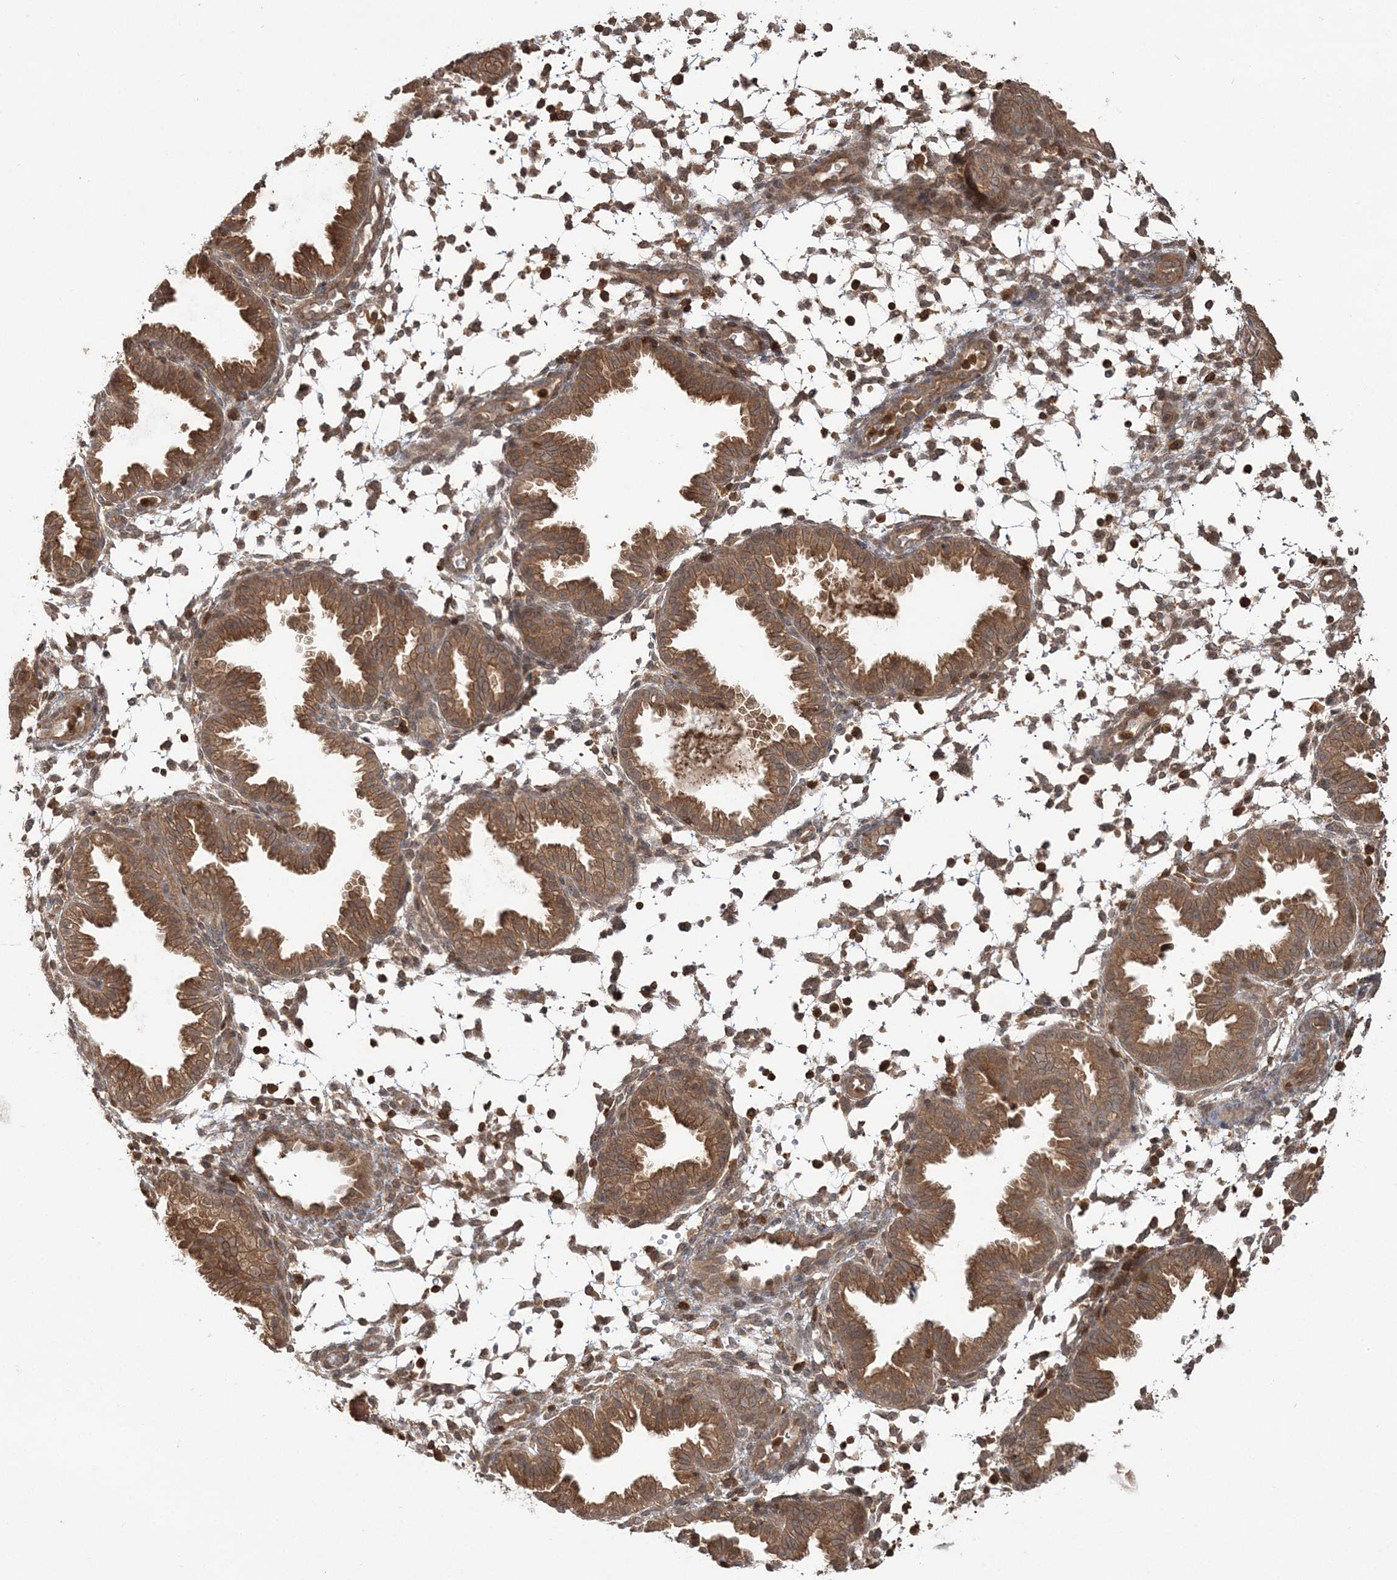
{"staining": {"intensity": "moderate", "quantity": "<25%", "location": "cytoplasmic/membranous"}, "tissue": "endometrium", "cell_type": "Cells in endometrial stroma", "image_type": "normal", "snomed": [{"axis": "morphology", "description": "Normal tissue, NOS"}, {"axis": "topography", "description": "Endometrium"}], "caption": "Immunohistochemical staining of unremarkable endometrium displays <25% levels of moderate cytoplasmic/membranous protein expression in approximately <25% of cells in endometrial stroma. The staining is performed using DAB (3,3'-diaminobenzidine) brown chromogen to label protein expression. The nuclei are counter-stained blue using hematoxylin.", "gene": "CAB39", "patient": {"sex": "female", "age": 33}}